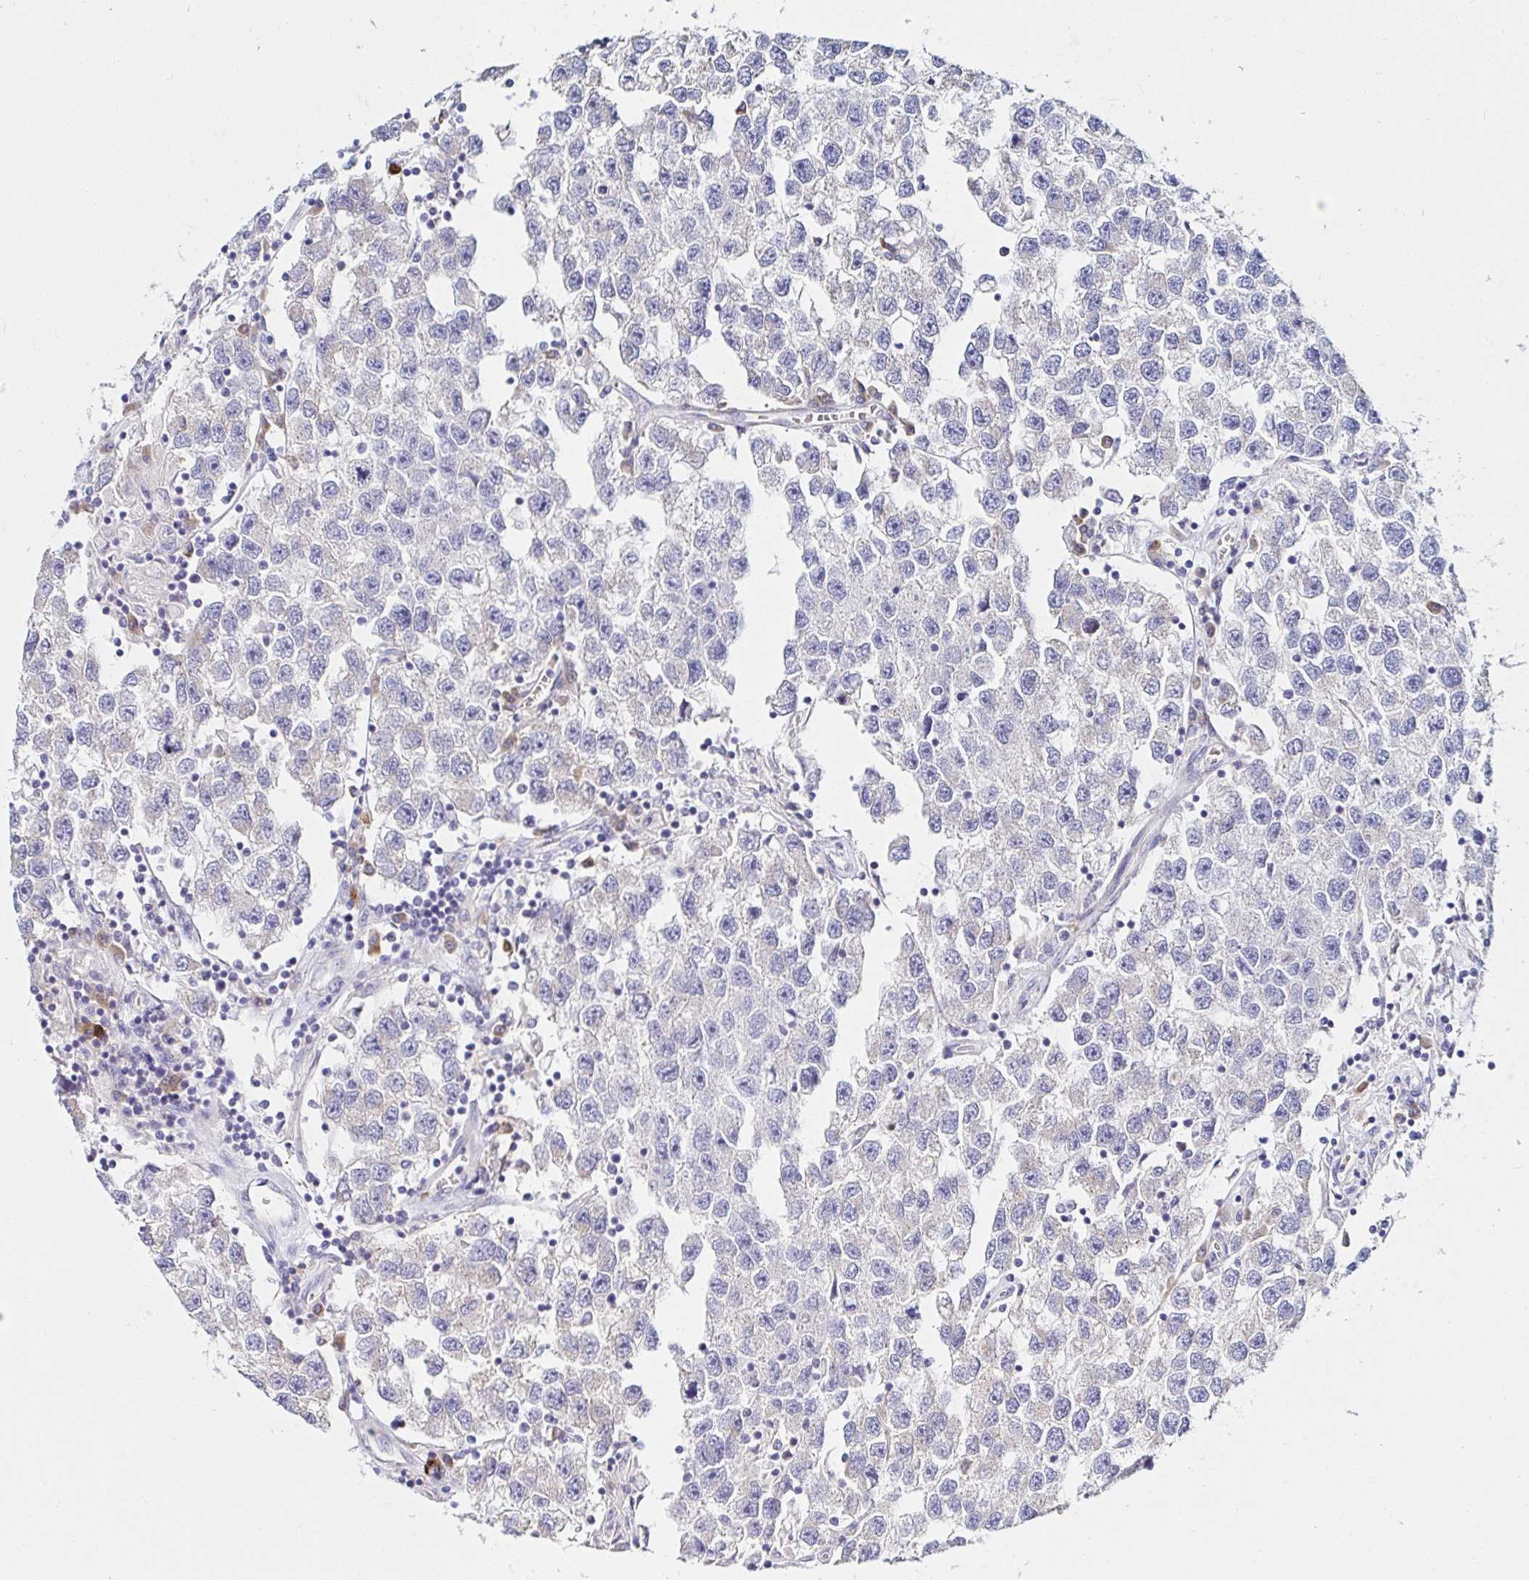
{"staining": {"intensity": "negative", "quantity": "none", "location": "none"}, "tissue": "testis cancer", "cell_type": "Tumor cells", "image_type": "cancer", "snomed": [{"axis": "morphology", "description": "Seminoma, NOS"}, {"axis": "topography", "description": "Testis"}], "caption": "This is an immunohistochemistry (IHC) image of testis seminoma. There is no positivity in tumor cells.", "gene": "VSIG2", "patient": {"sex": "male", "age": 26}}